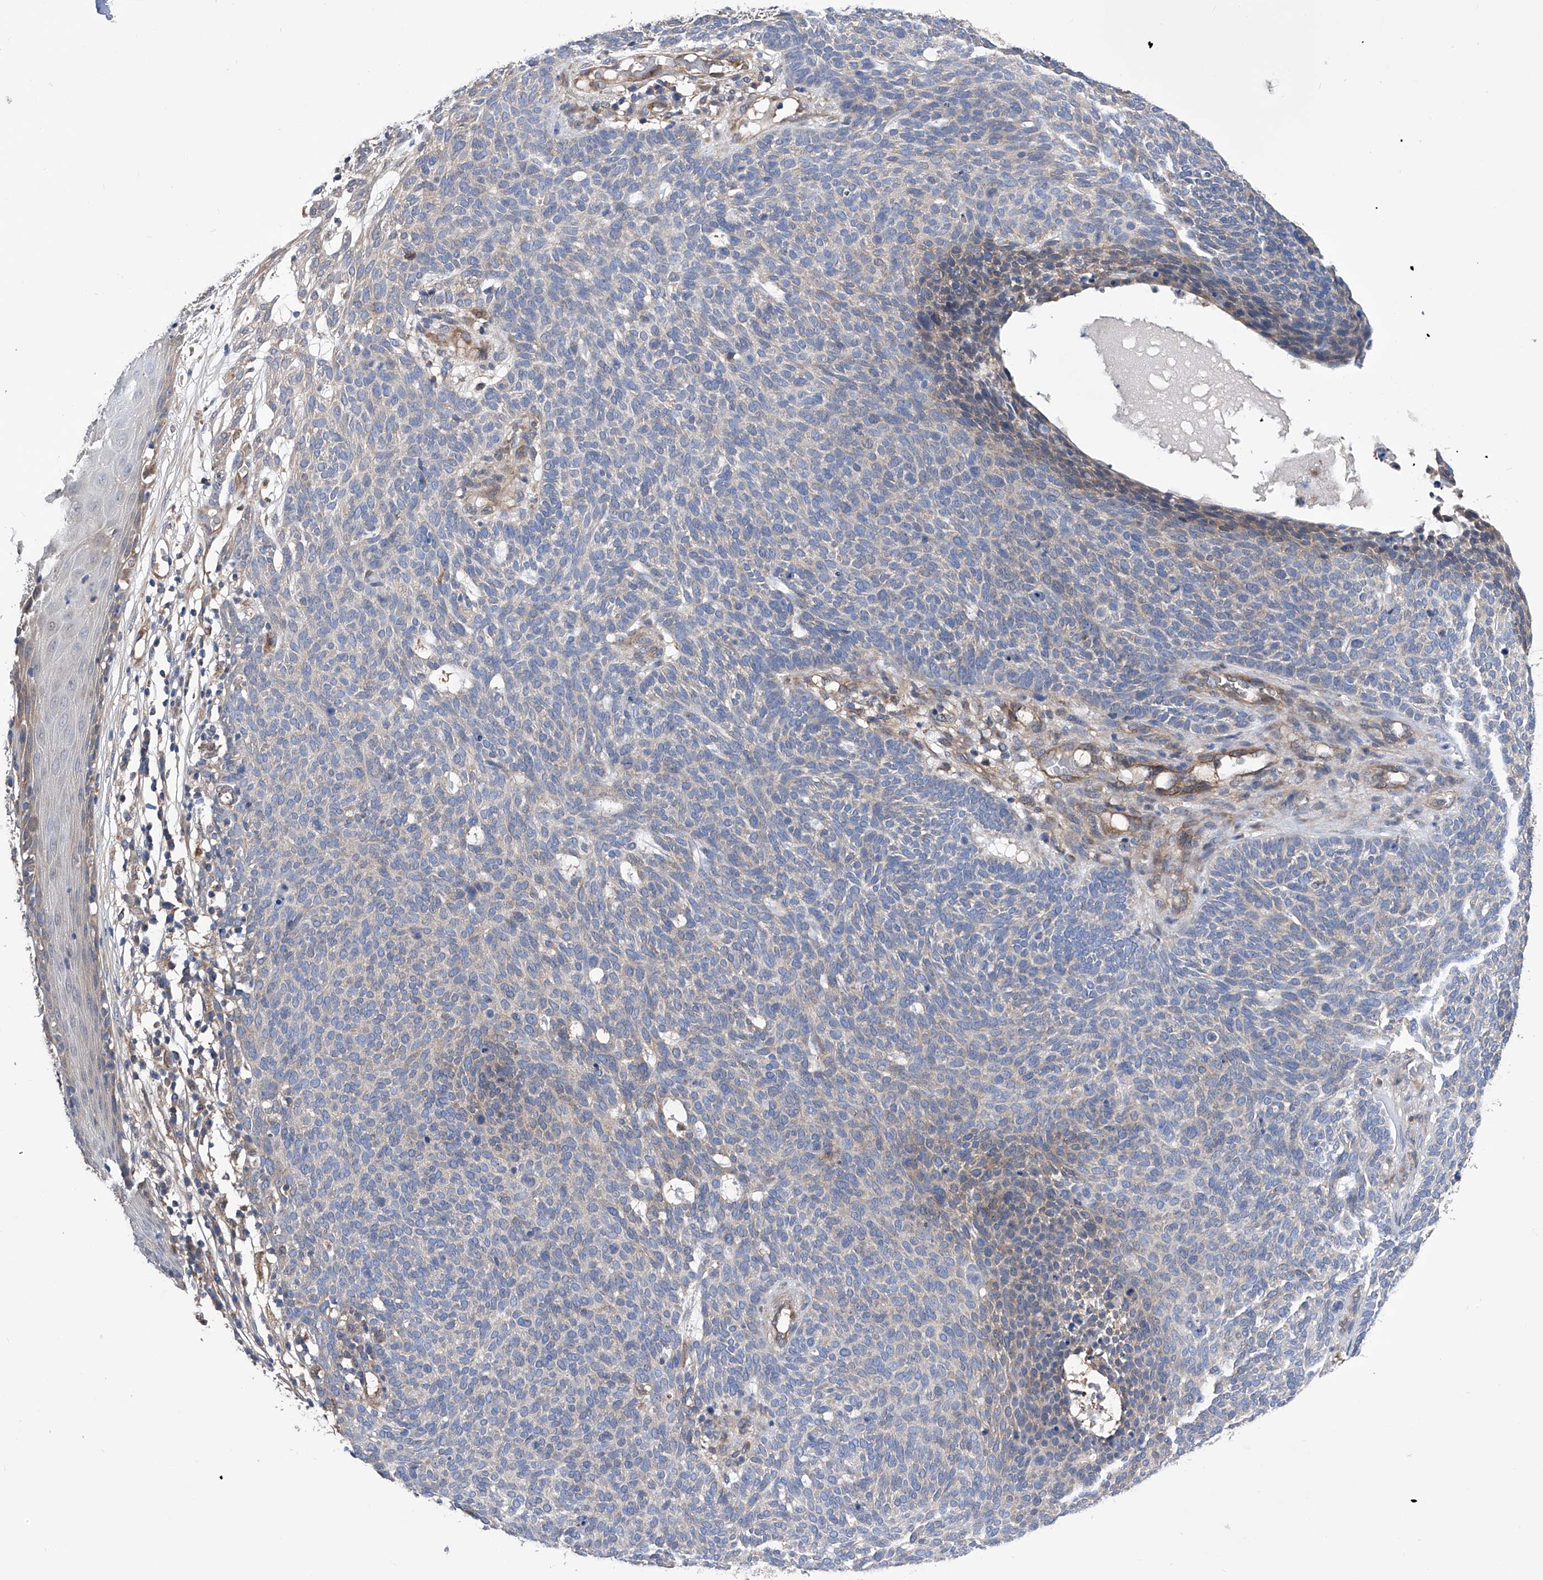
{"staining": {"intensity": "weak", "quantity": "<25%", "location": "cytoplasmic/membranous"}, "tissue": "skin cancer", "cell_type": "Tumor cells", "image_type": "cancer", "snomed": [{"axis": "morphology", "description": "Squamous cell carcinoma, NOS"}, {"axis": "topography", "description": "Skin"}], "caption": "Photomicrograph shows no significant protein positivity in tumor cells of skin cancer. Brightfield microscopy of immunohistochemistry stained with DAB (3,3'-diaminobenzidine) (brown) and hematoxylin (blue), captured at high magnification.", "gene": "SPATA20", "patient": {"sex": "female", "age": 90}}